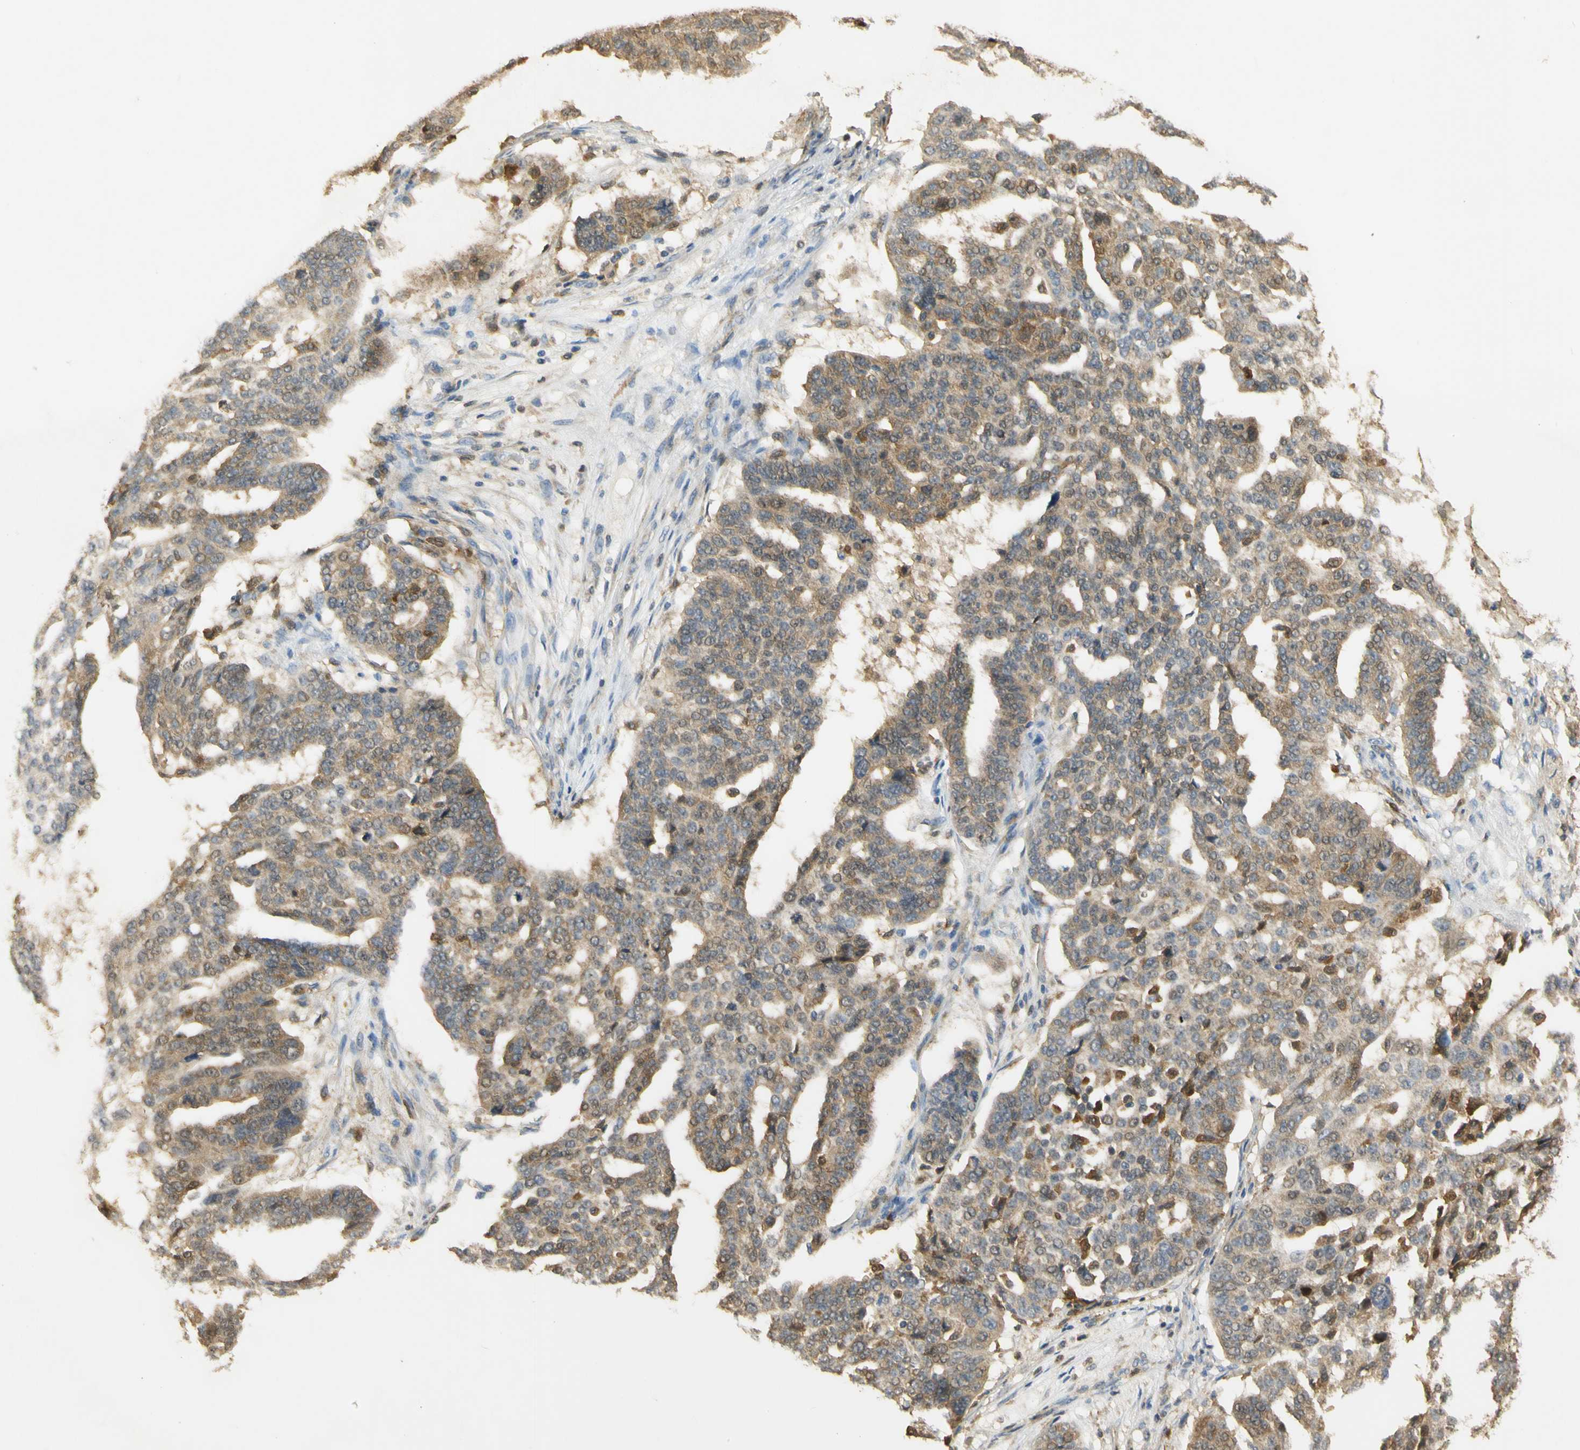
{"staining": {"intensity": "moderate", "quantity": ">75%", "location": "cytoplasmic/membranous"}, "tissue": "ovarian cancer", "cell_type": "Tumor cells", "image_type": "cancer", "snomed": [{"axis": "morphology", "description": "Cystadenocarcinoma, serous, NOS"}, {"axis": "topography", "description": "Ovary"}], "caption": "This histopathology image shows ovarian cancer stained with IHC to label a protein in brown. The cytoplasmic/membranous of tumor cells show moderate positivity for the protein. Nuclei are counter-stained blue.", "gene": "PAK1", "patient": {"sex": "female", "age": 59}}